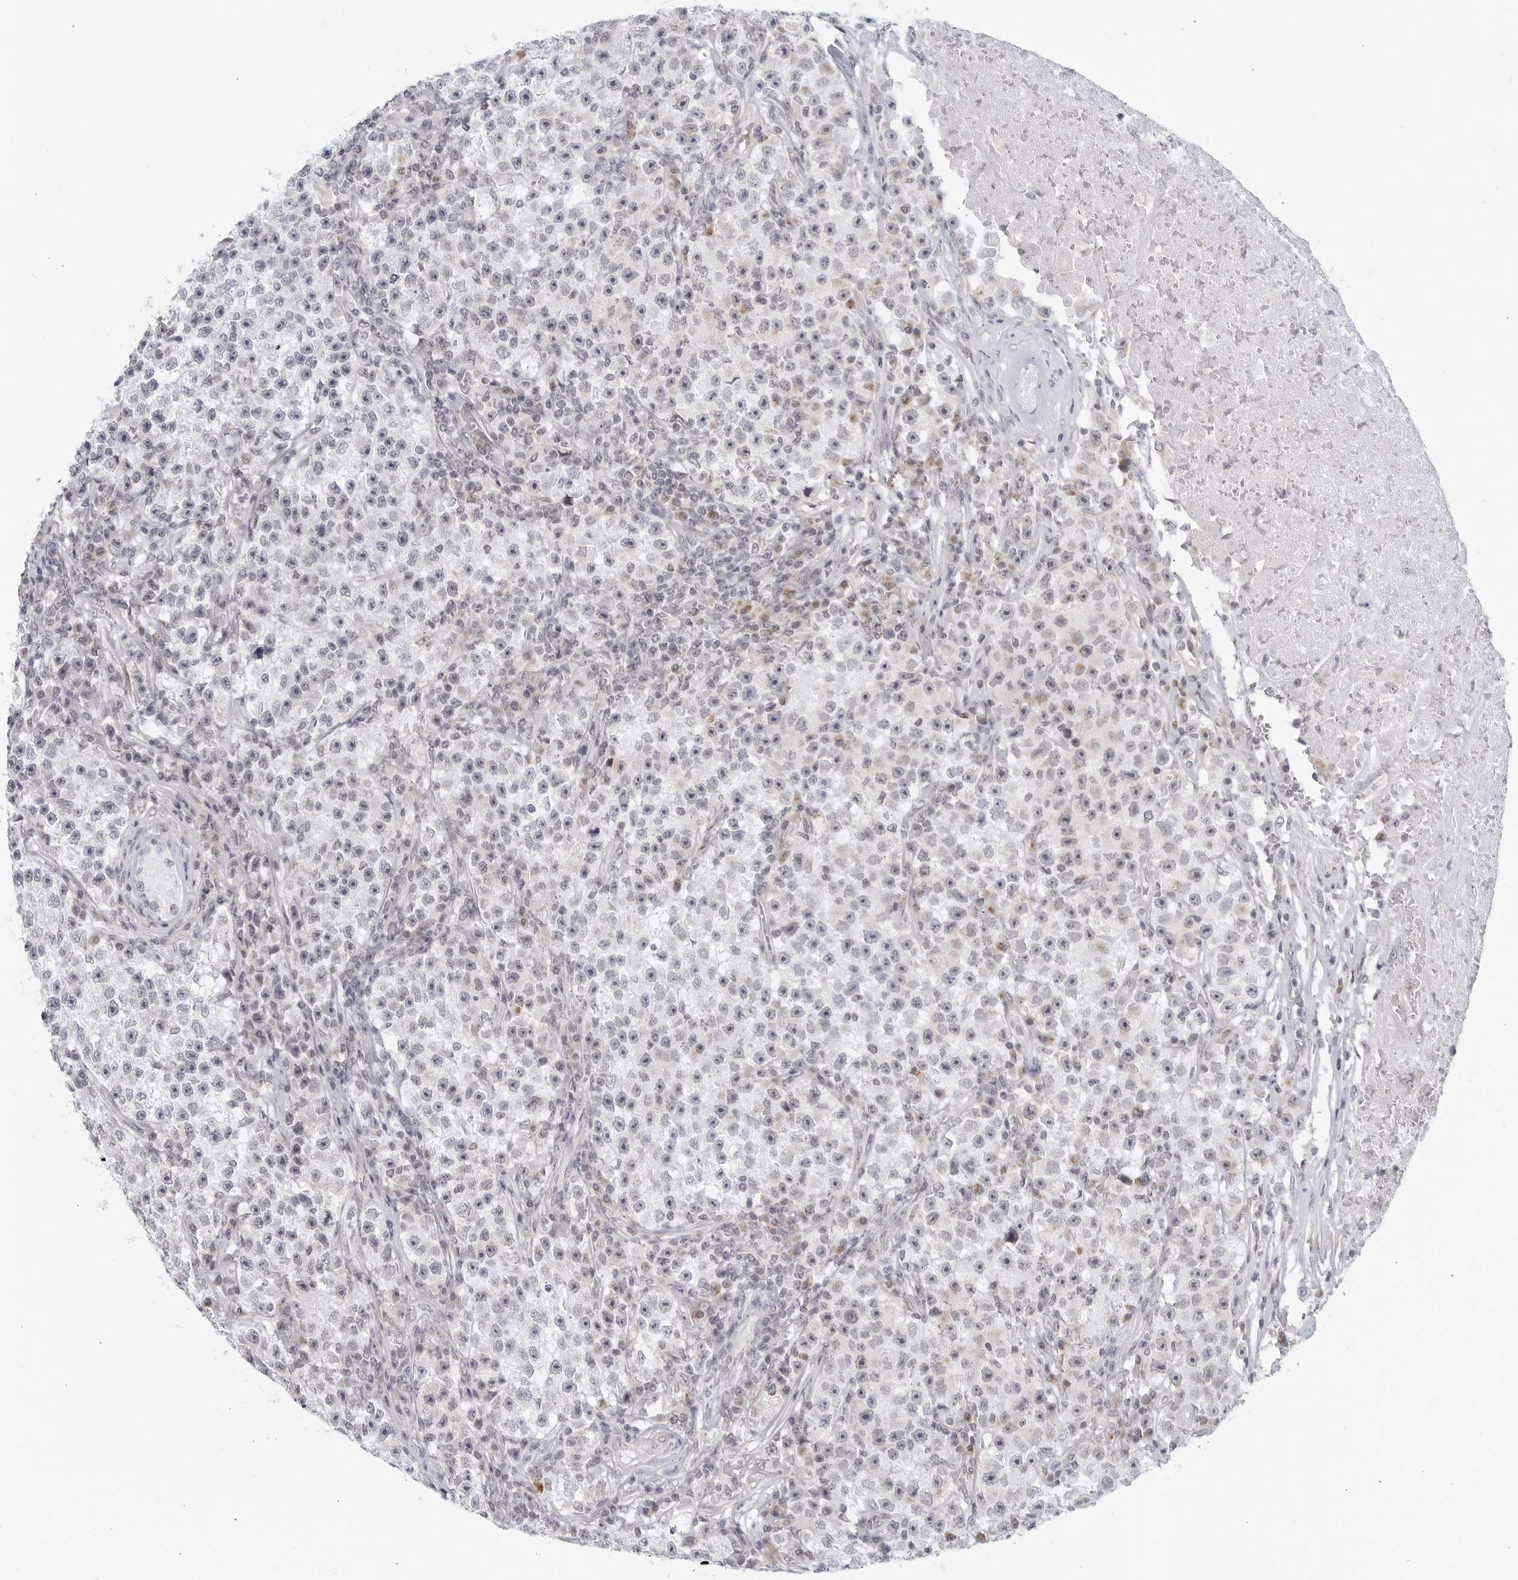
{"staining": {"intensity": "negative", "quantity": "none", "location": "none"}, "tissue": "testis cancer", "cell_type": "Tumor cells", "image_type": "cancer", "snomed": [{"axis": "morphology", "description": "Seminoma, NOS"}, {"axis": "topography", "description": "Testis"}], "caption": "Immunohistochemical staining of testis seminoma displays no significant staining in tumor cells.", "gene": "WDTC1", "patient": {"sex": "male", "age": 22}}